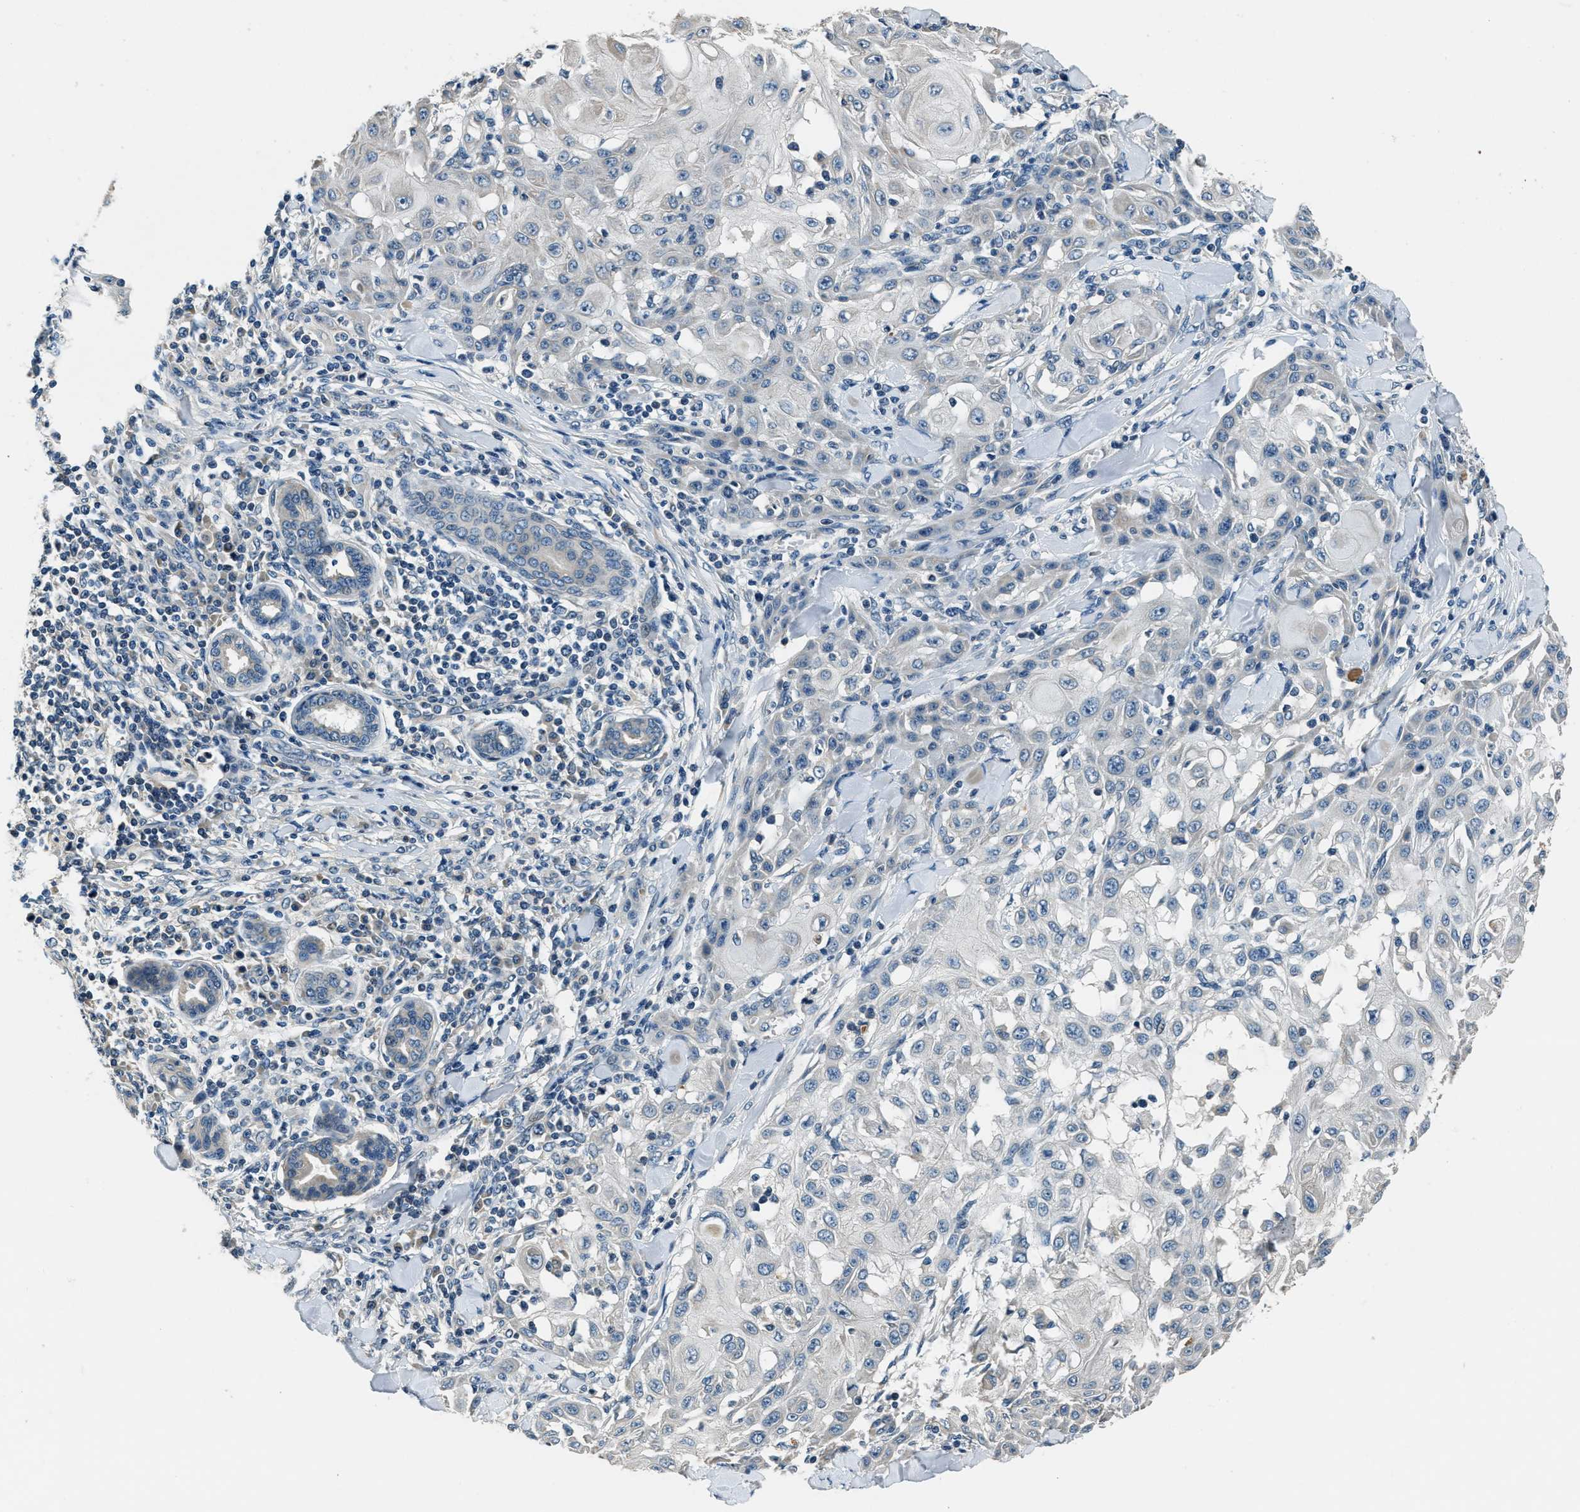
{"staining": {"intensity": "negative", "quantity": "none", "location": "none"}, "tissue": "skin cancer", "cell_type": "Tumor cells", "image_type": "cancer", "snomed": [{"axis": "morphology", "description": "Squamous cell carcinoma, NOS"}, {"axis": "topography", "description": "Skin"}], "caption": "Immunohistochemical staining of skin cancer (squamous cell carcinoma) demonstrates no significant expression in tumor cells. (Stains: DAB immunohistochemistry with hematoxylin counter stain, Microscopy: brightfield microscopy at high magnification).", "gene": "NME8", "patient": {"sex": "male", "age": 24}}